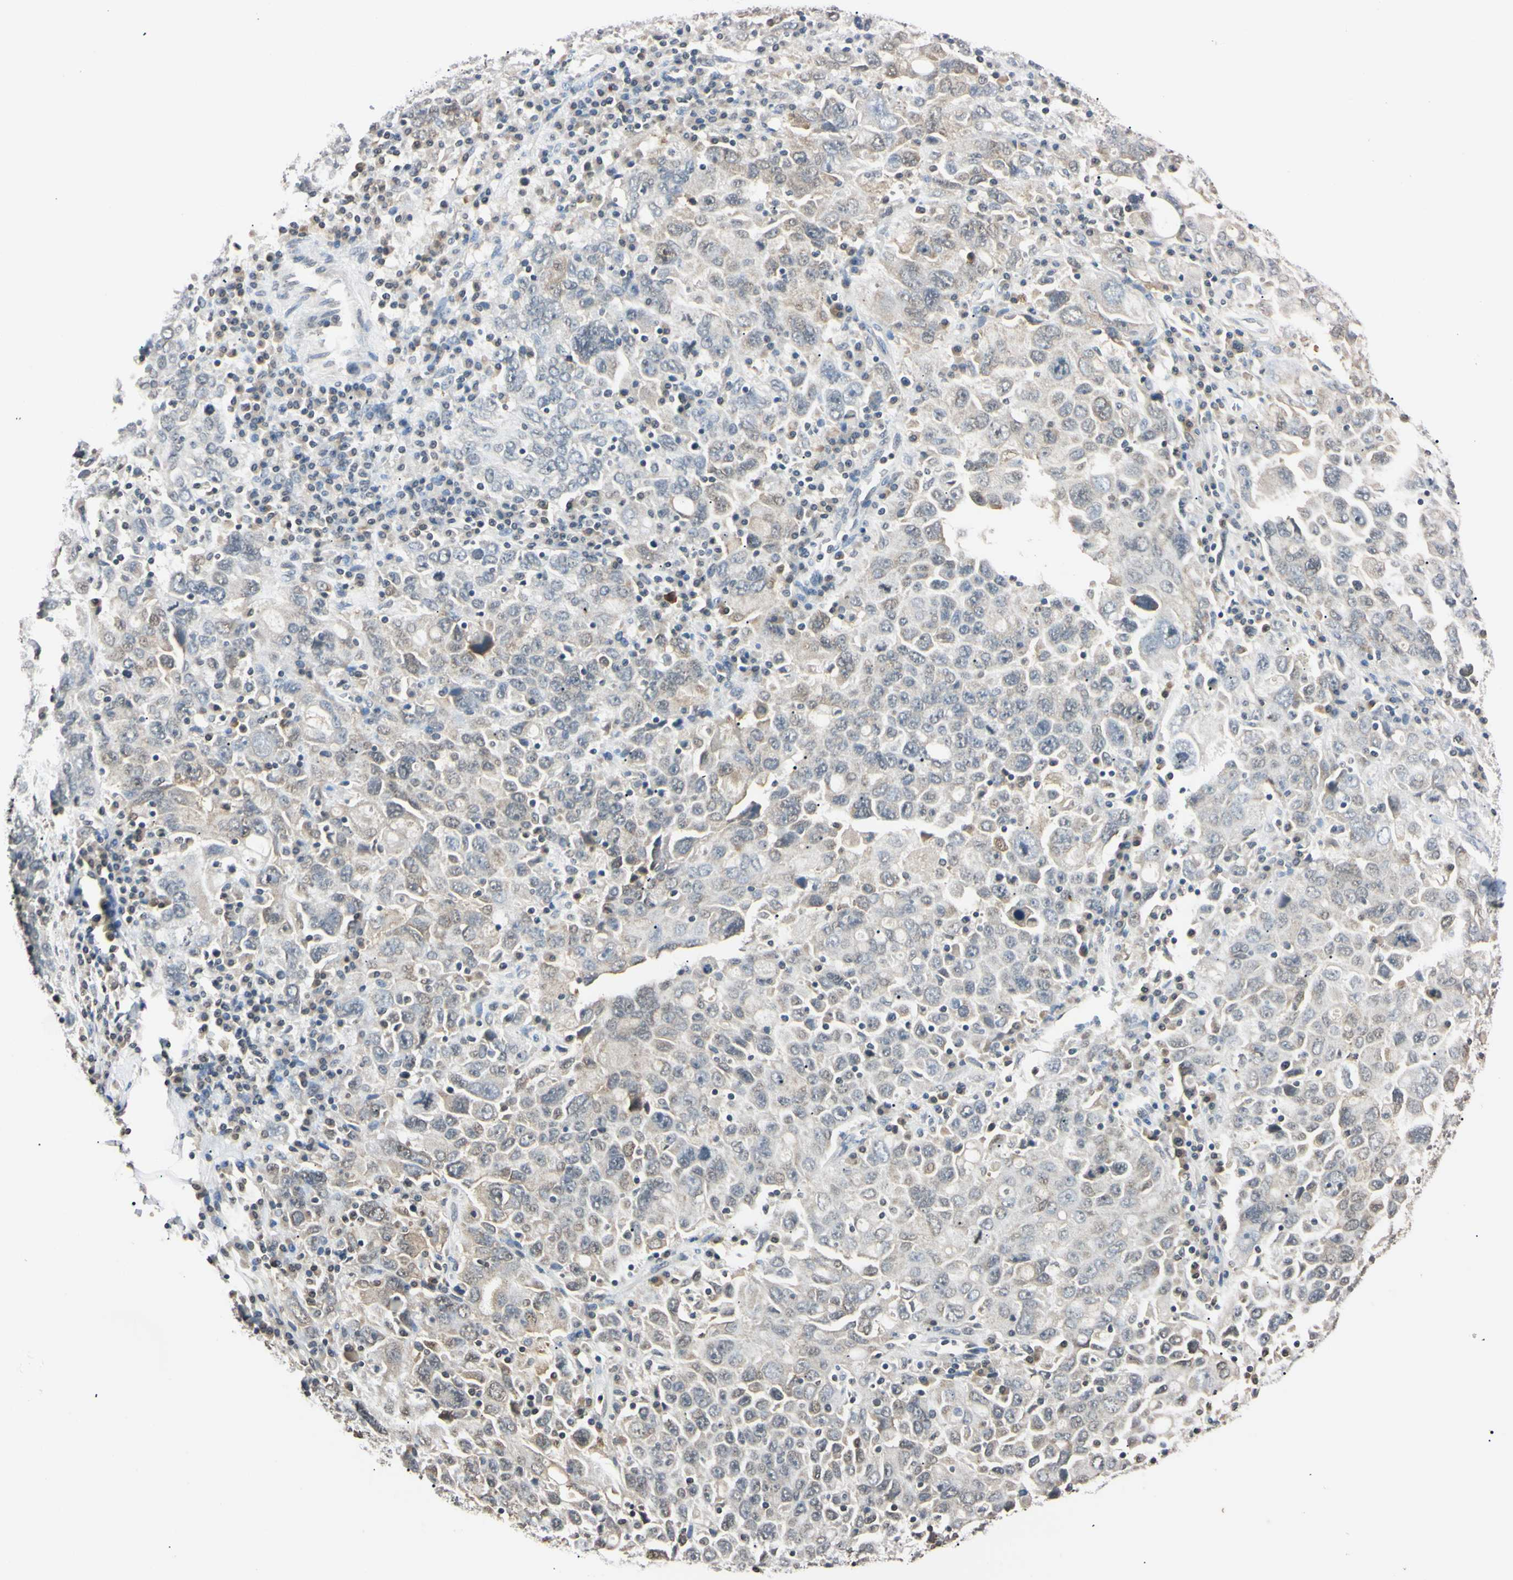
{"staining": {"intensity": "weak", "quantity": "<25%", "location": "nuclear"}, "tissue": "ovarian cancer", "cell_type": "Tumor cells", "image_type": "cancer", "snomed": [{"axis": "morphology", "description": "Carcinoma, endometroid"}, {"axis": "topography", "description": "Ovary"}], "caption": "This is a histopathology image of IHC staining of endometroid carcinoma (ovarian), which shows no positivity in tumor cells.", "gene": "CDC45", "patient": {"sex": "female", "age": 62}}